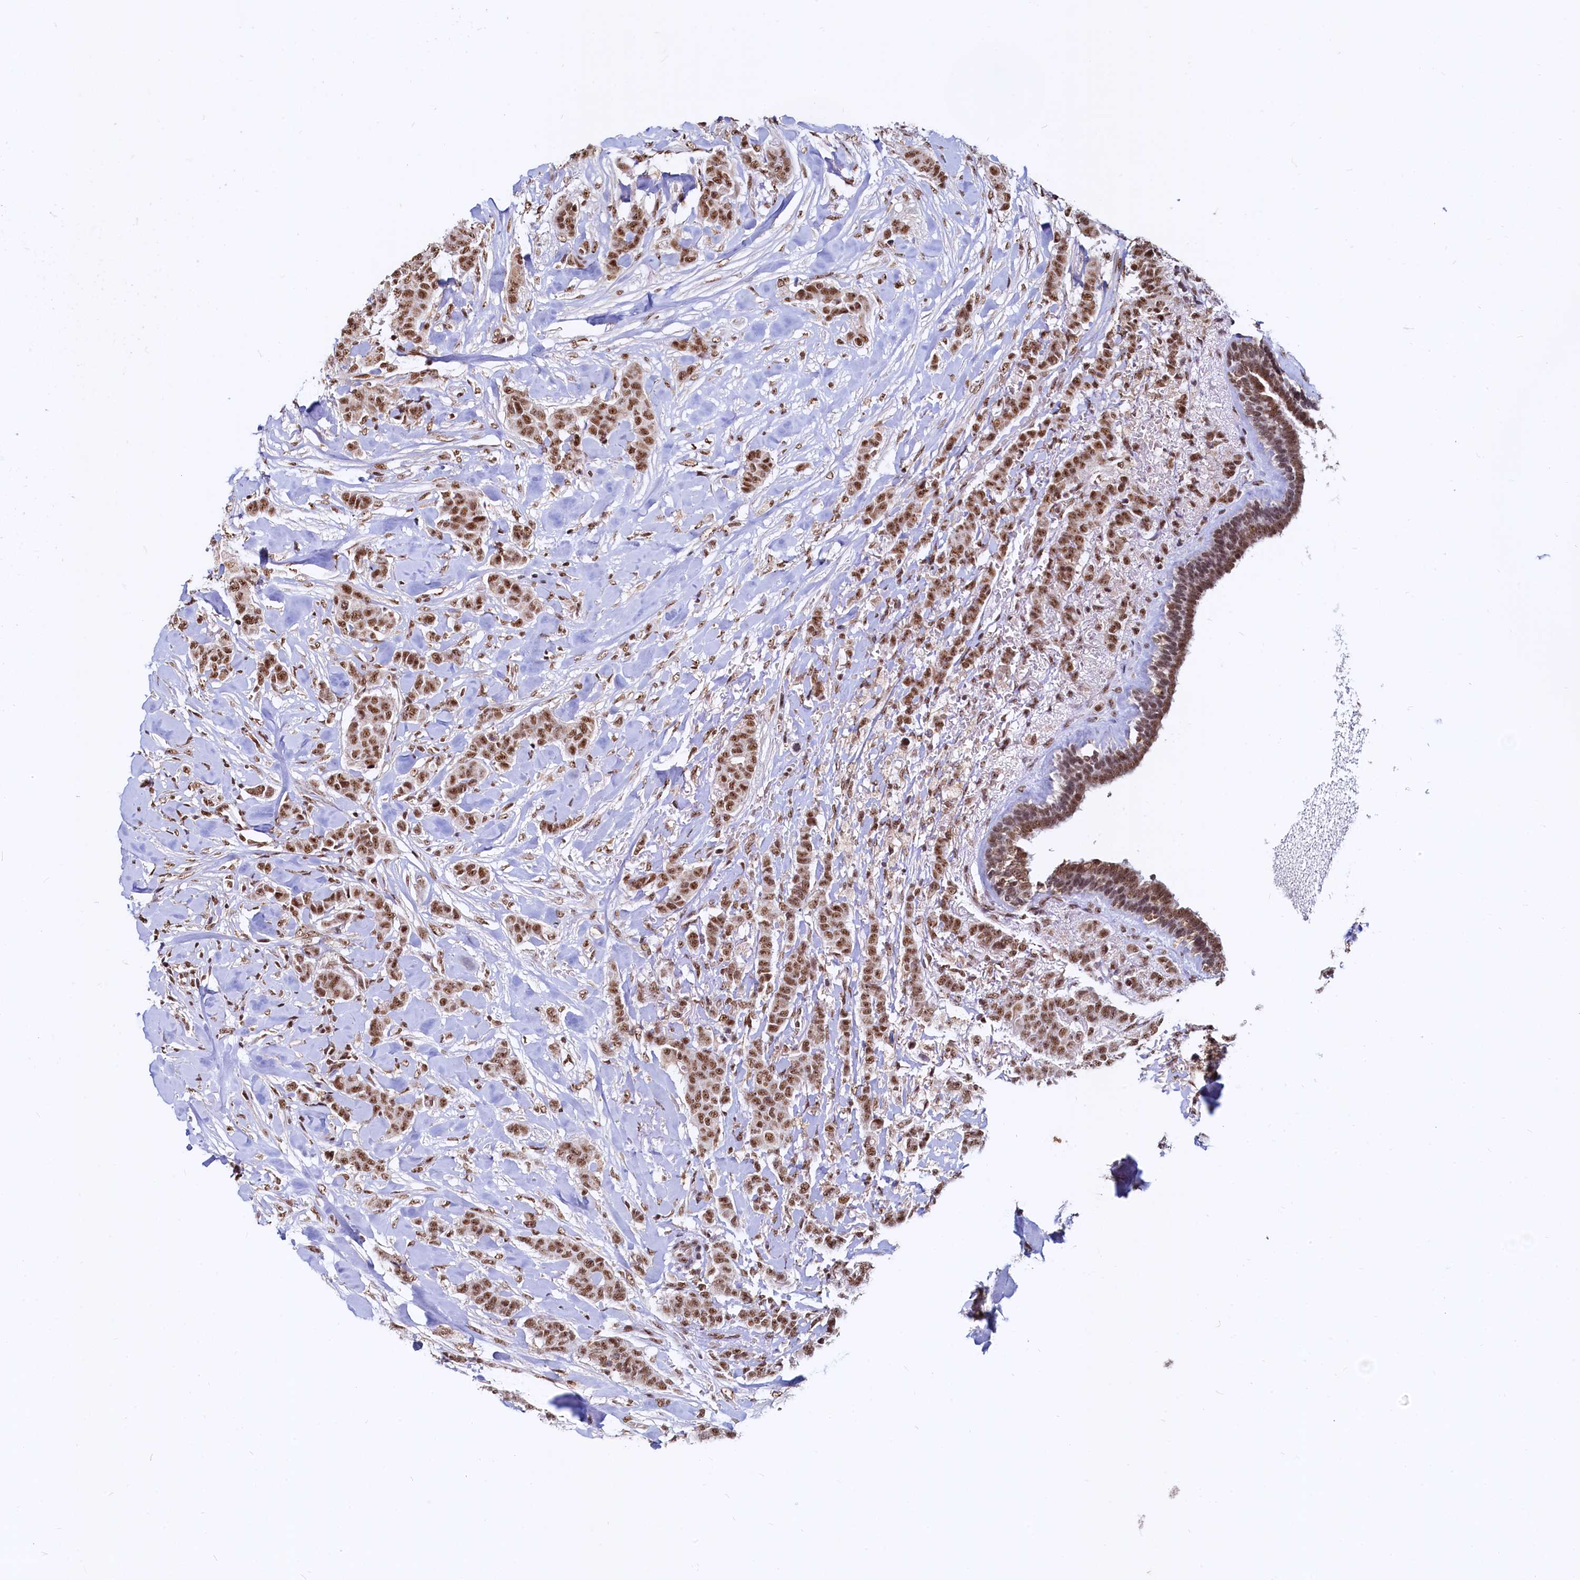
{"staining": {"intensity": "moderate", "quantity": ">75%", "location": "cytoplasmic/membranous,nuclear"}, "tissue": "breast cancer", "cell_type": "Tumor cells", "image_type": "cancer", "snomed": [{"axis": "morphology", "description": "Duct carcinoma"}, {"axis": "topography", "description": "Breast"}], "caption": "Breast cancer (infiltrating ductal carcinoma) was stained to show a protein in brown. There is medium levels of moderate cytoplasmic/membranous and nuclear expression in about >75% of tumor cells.", "gene": "RSRC2", "patient": {"sex": "female", "age": 40}}